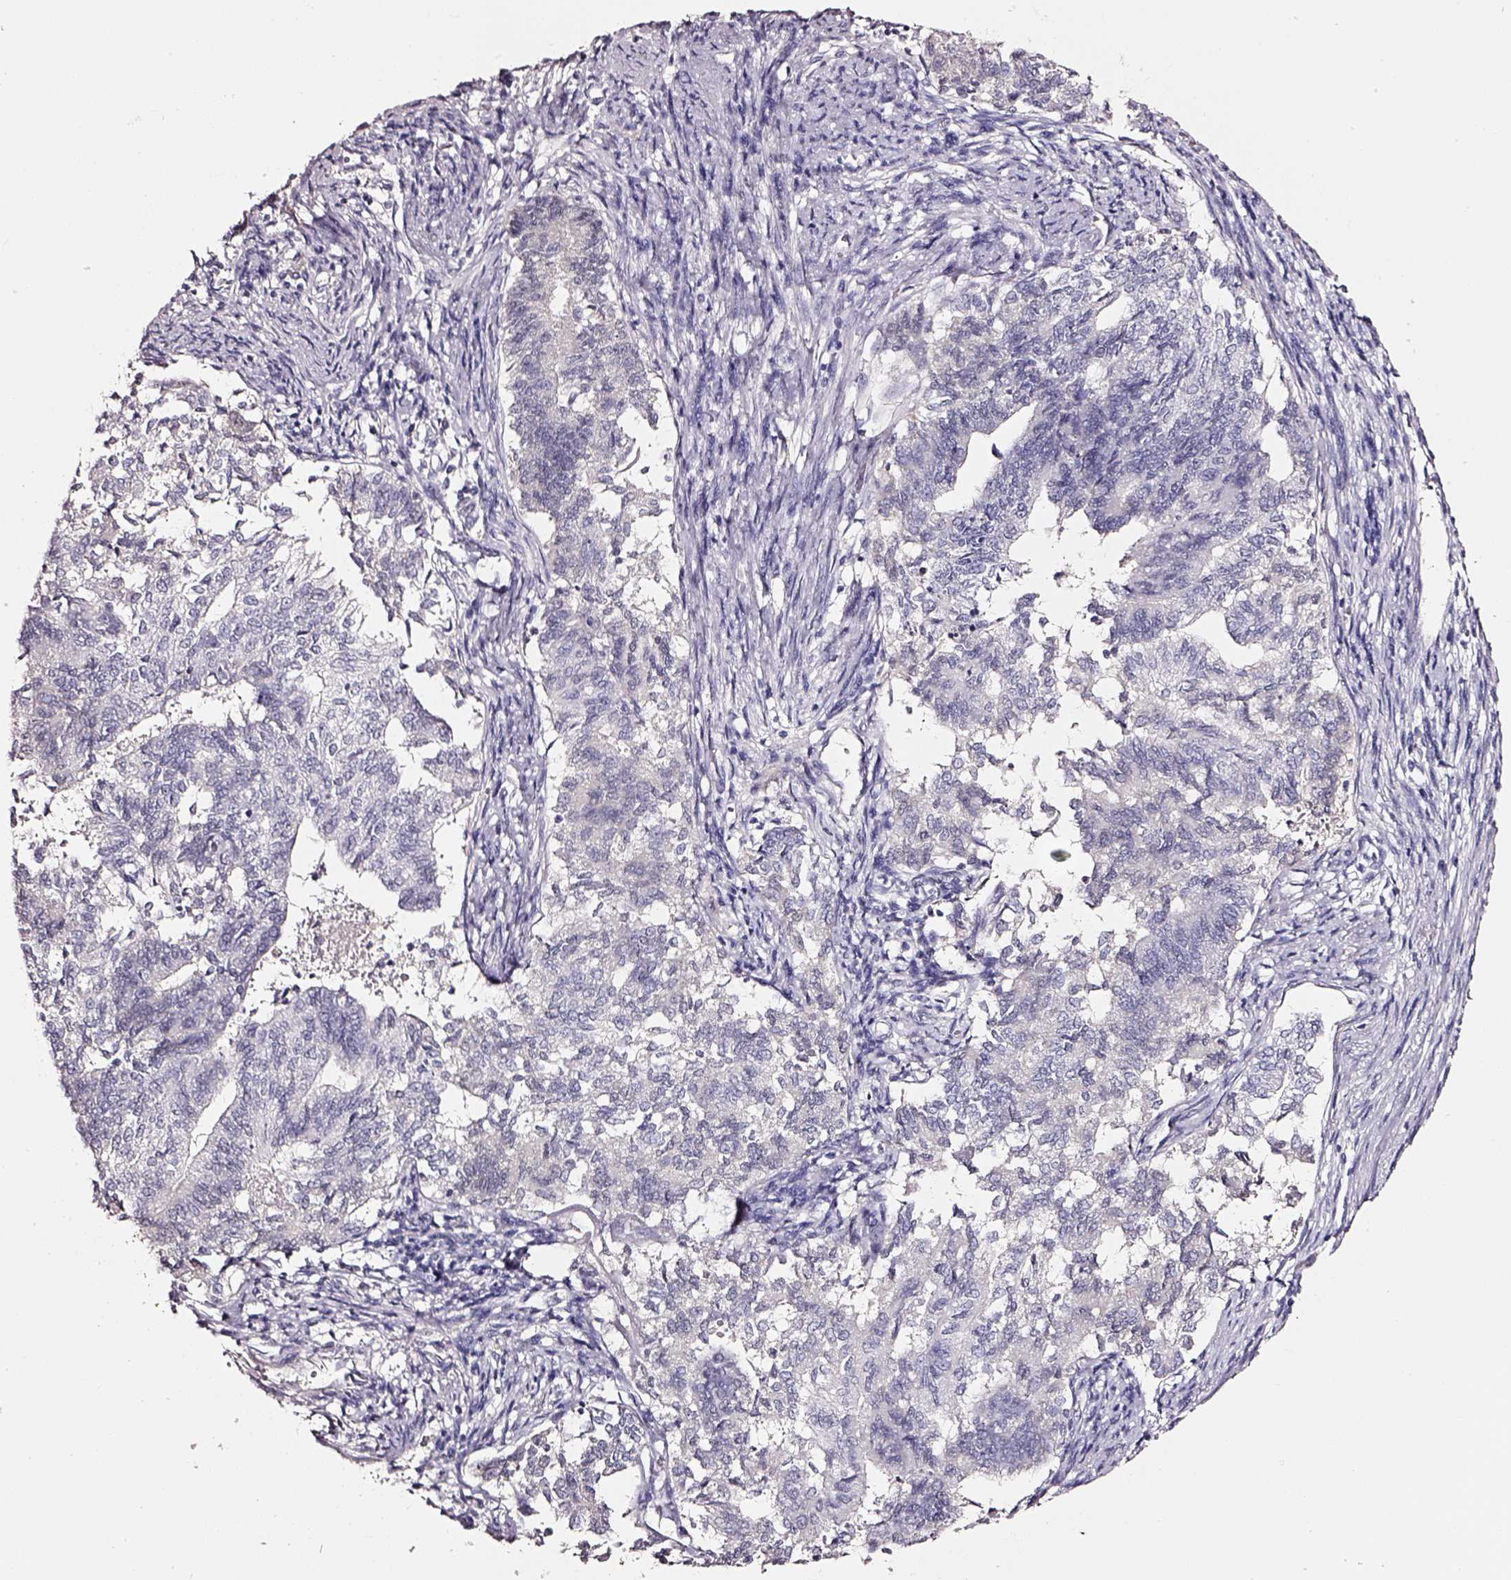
{"staining": {"intensity": "negative", "quantity": "none", "location": "none"}, "tissue": "endometrial cancer", "cell_type": "Tumor cells", "image_type": "cancer", "snomed": [{"axis": "morphology", "description": "Adenocarcinoma, NOS"}, {"axis": "topography", "description": "Endometrium"}], "caption": "Tumor cells show no significant positivity in endometrial adenocarcinoma.", "gene": "SMIM17", "patient": {"sex": "female", "age": 65}}